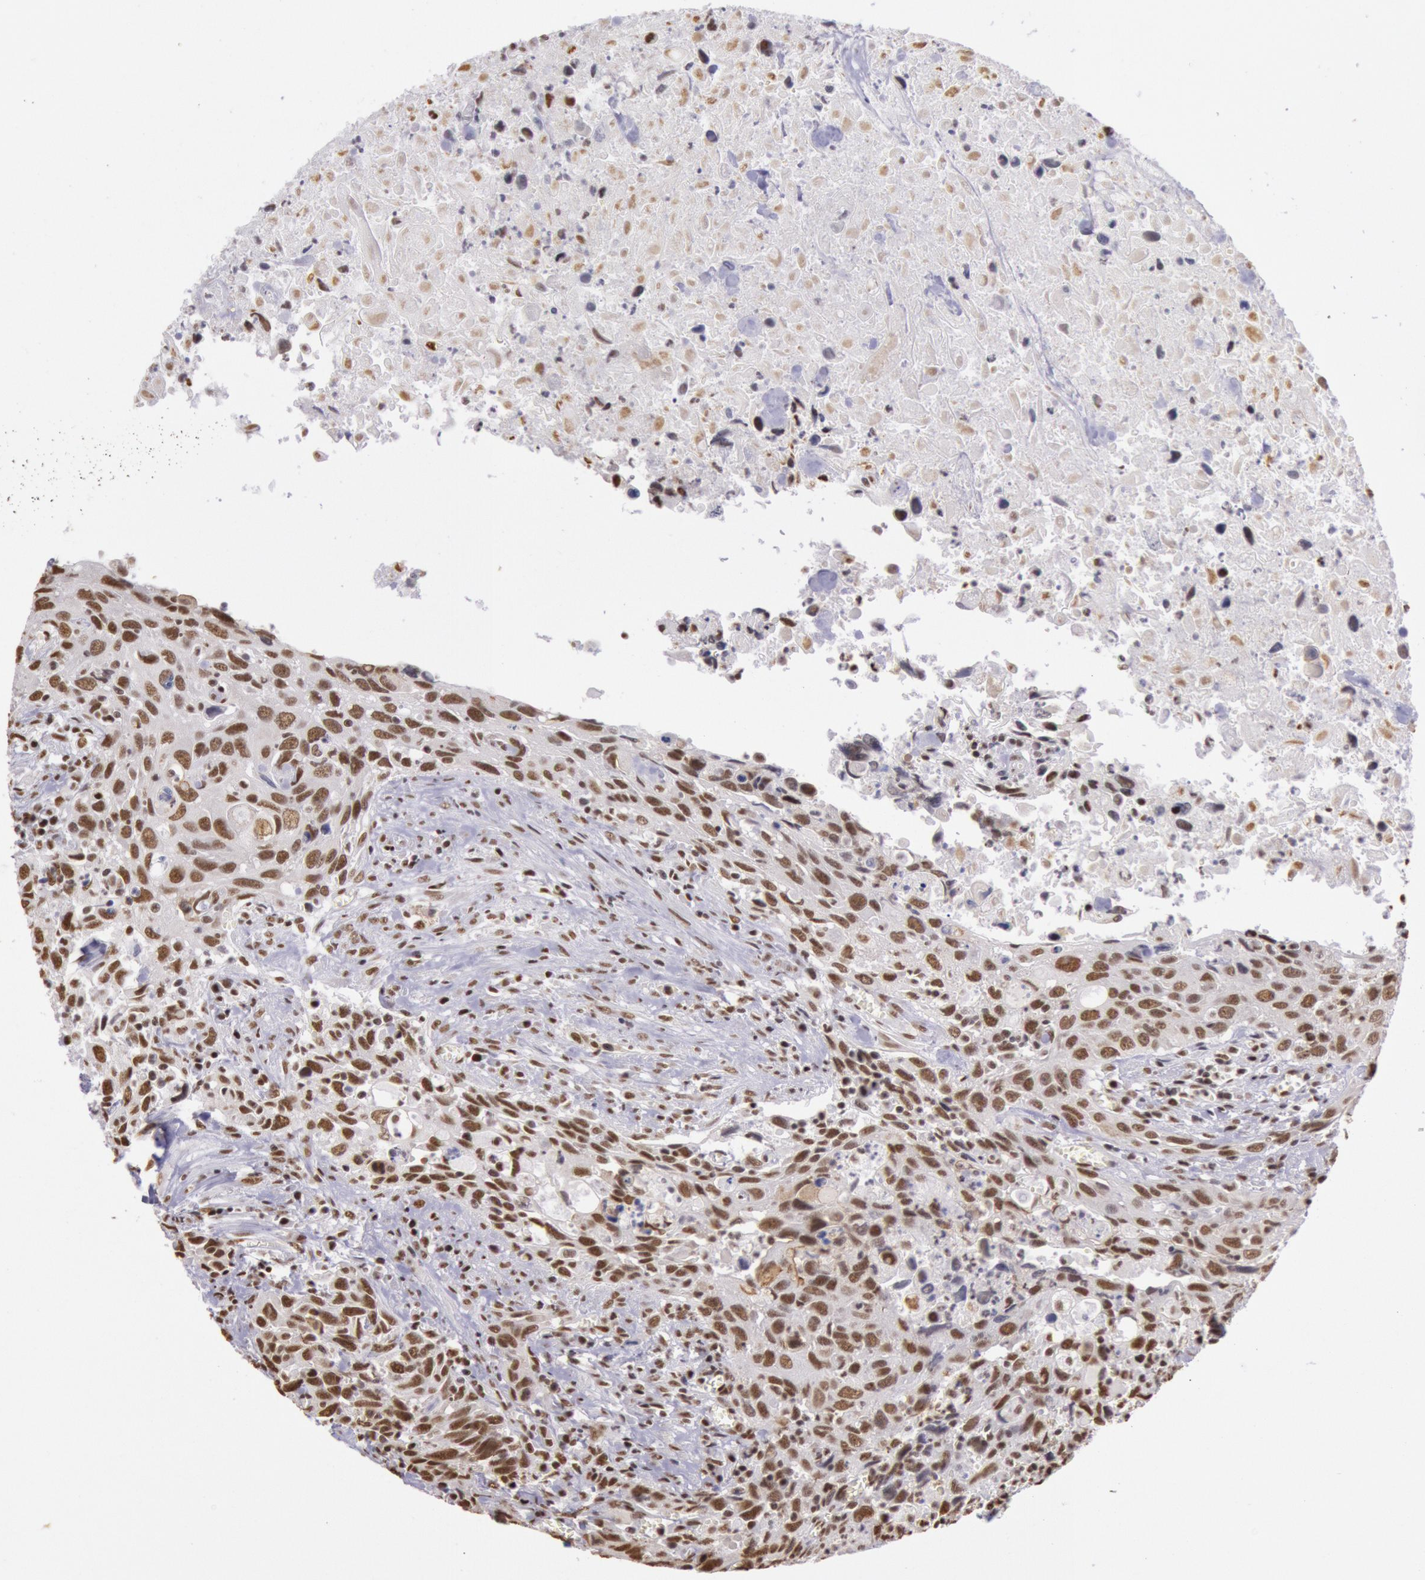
{"staining": {"intensity": "moderate", "quantity": ">75%", "location": "nuclear"}, "tissue": "urothelial cancer", "cell_type": "Tumor cells", "image_type": "cancer", "snomed": [{"axis": "morphology", "description": "Urothelial carcinoma, High grade"}, {"axis": "topography", "description": "Urinary bladder"}], "caption": "This is an image of immunohistochemistry staining of urothelial cancer, which shows moderate expression in the nuclear of tumor cells.", "gene": "HNRNPH2", "patient": {"sex": "male", "age": 71}}